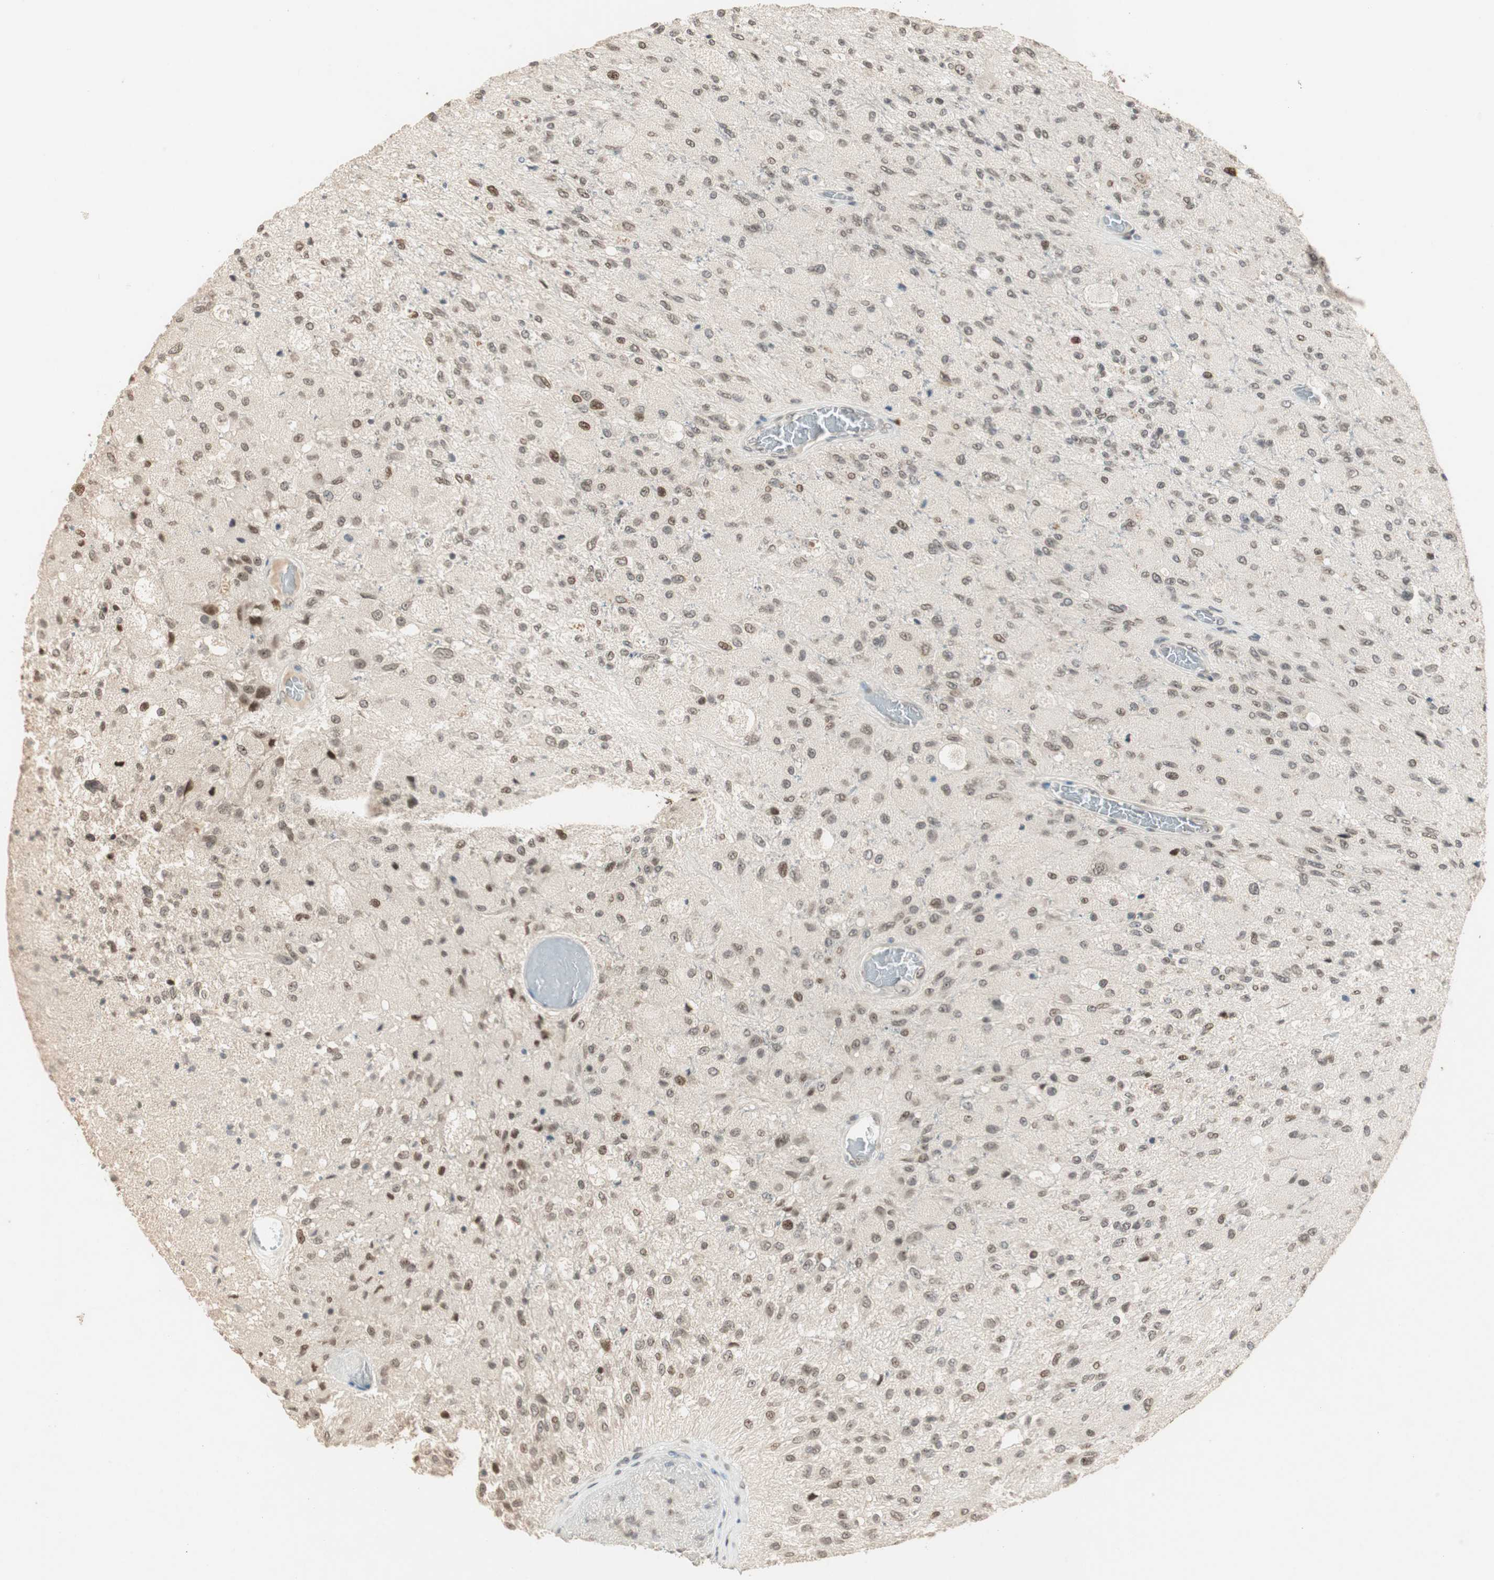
{"staining": {"intensity": "weak", "quantity": ">75%", "location": "nuclear"}, "tissue": "glioma", "cell_type": "Tumor cells", "image_type": "cancer", "snomed": [{"axis": "morphology", "description": "Normal tissue, NOS"}, {"axis": "morphology", "description": "Glioma, malignant, High grade"}, {"axis": "topography", "description": "Cerebral cortex"}], "caption": "Immunohistochemical staining of human glioma shows weak nuclear protein expression in about >75% of tumor cells.", "gene": "ETV4", "patient": {"sex": "male", "age": 77}}